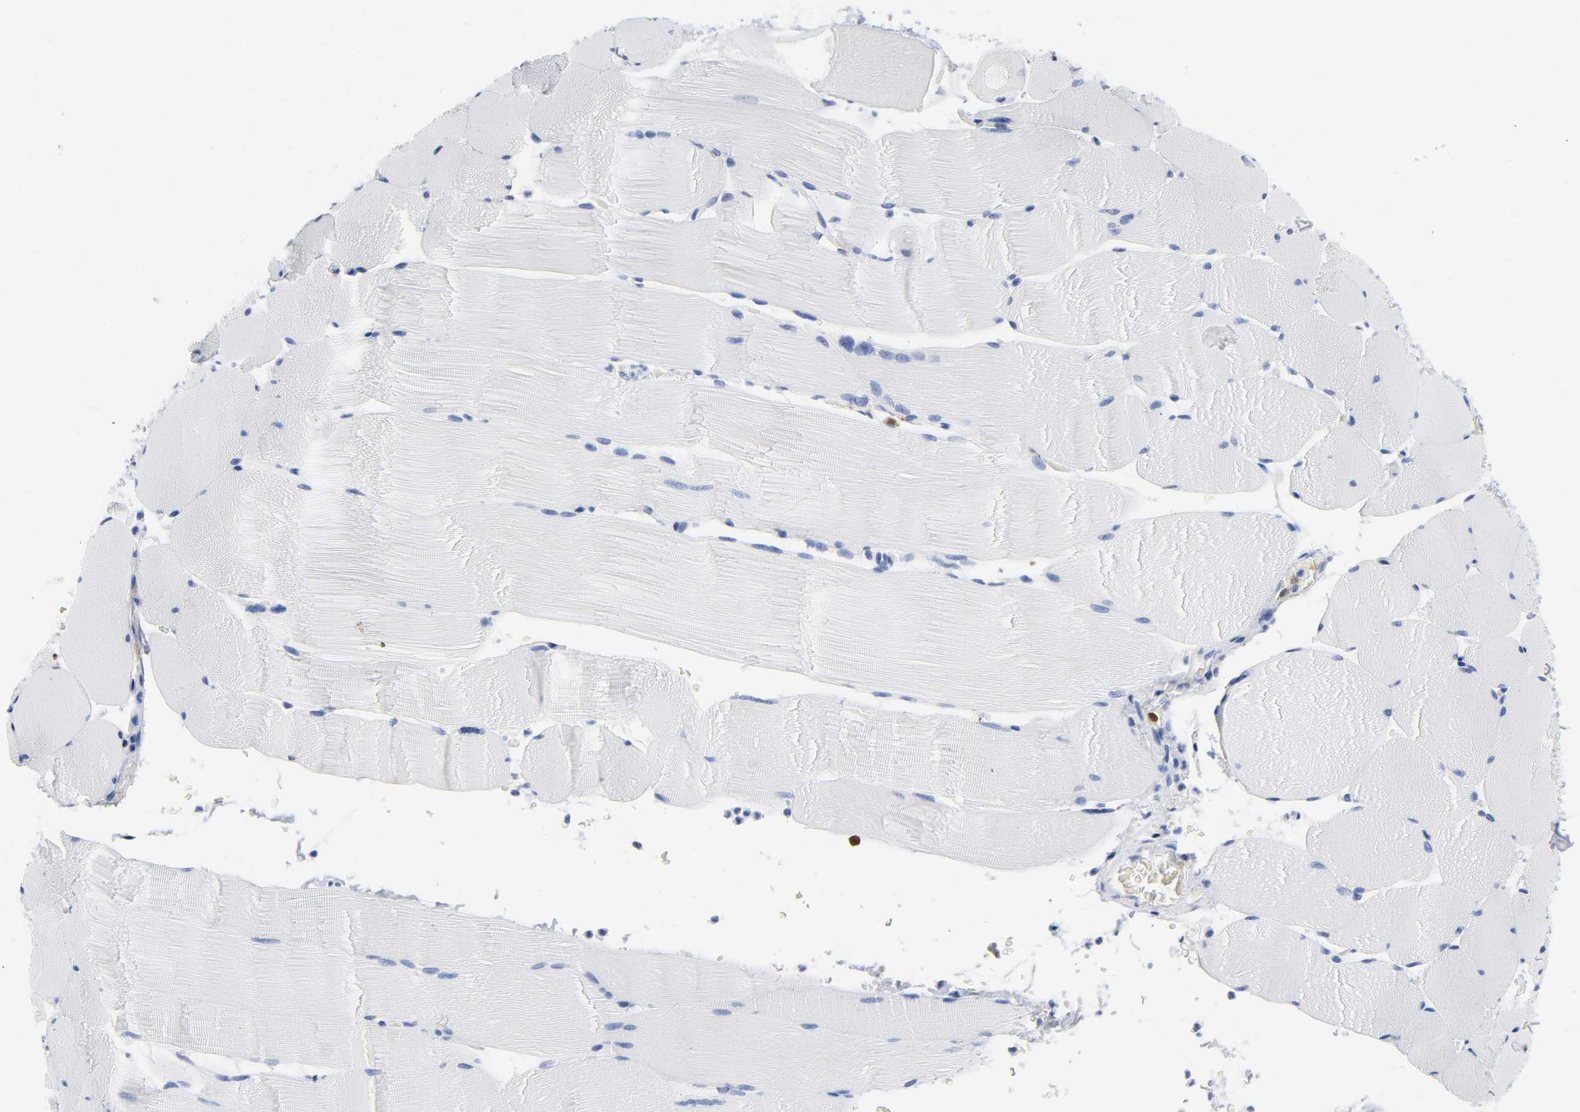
{"staining": {"intensity": "negative", "quantity": "none", "location": "none"}, "tissue": "skeletal muscle", "cell_type": "Myocytes", "image_type": "normal", "snomed": [{"axis": "morphology", "description": "Normal tissue, NOS"}, {"axis": "topography", "description": "Skeletal muscle"}], "caption": "This micrograph is of unremarkable skeletal muscle stained with immunohistochemistry to label a protein in brown with the nuclei are counter-stained blue. There is no expression in myocytes.", "gene": "DOK2", "patient": {"sex": "male", "age": 62}}